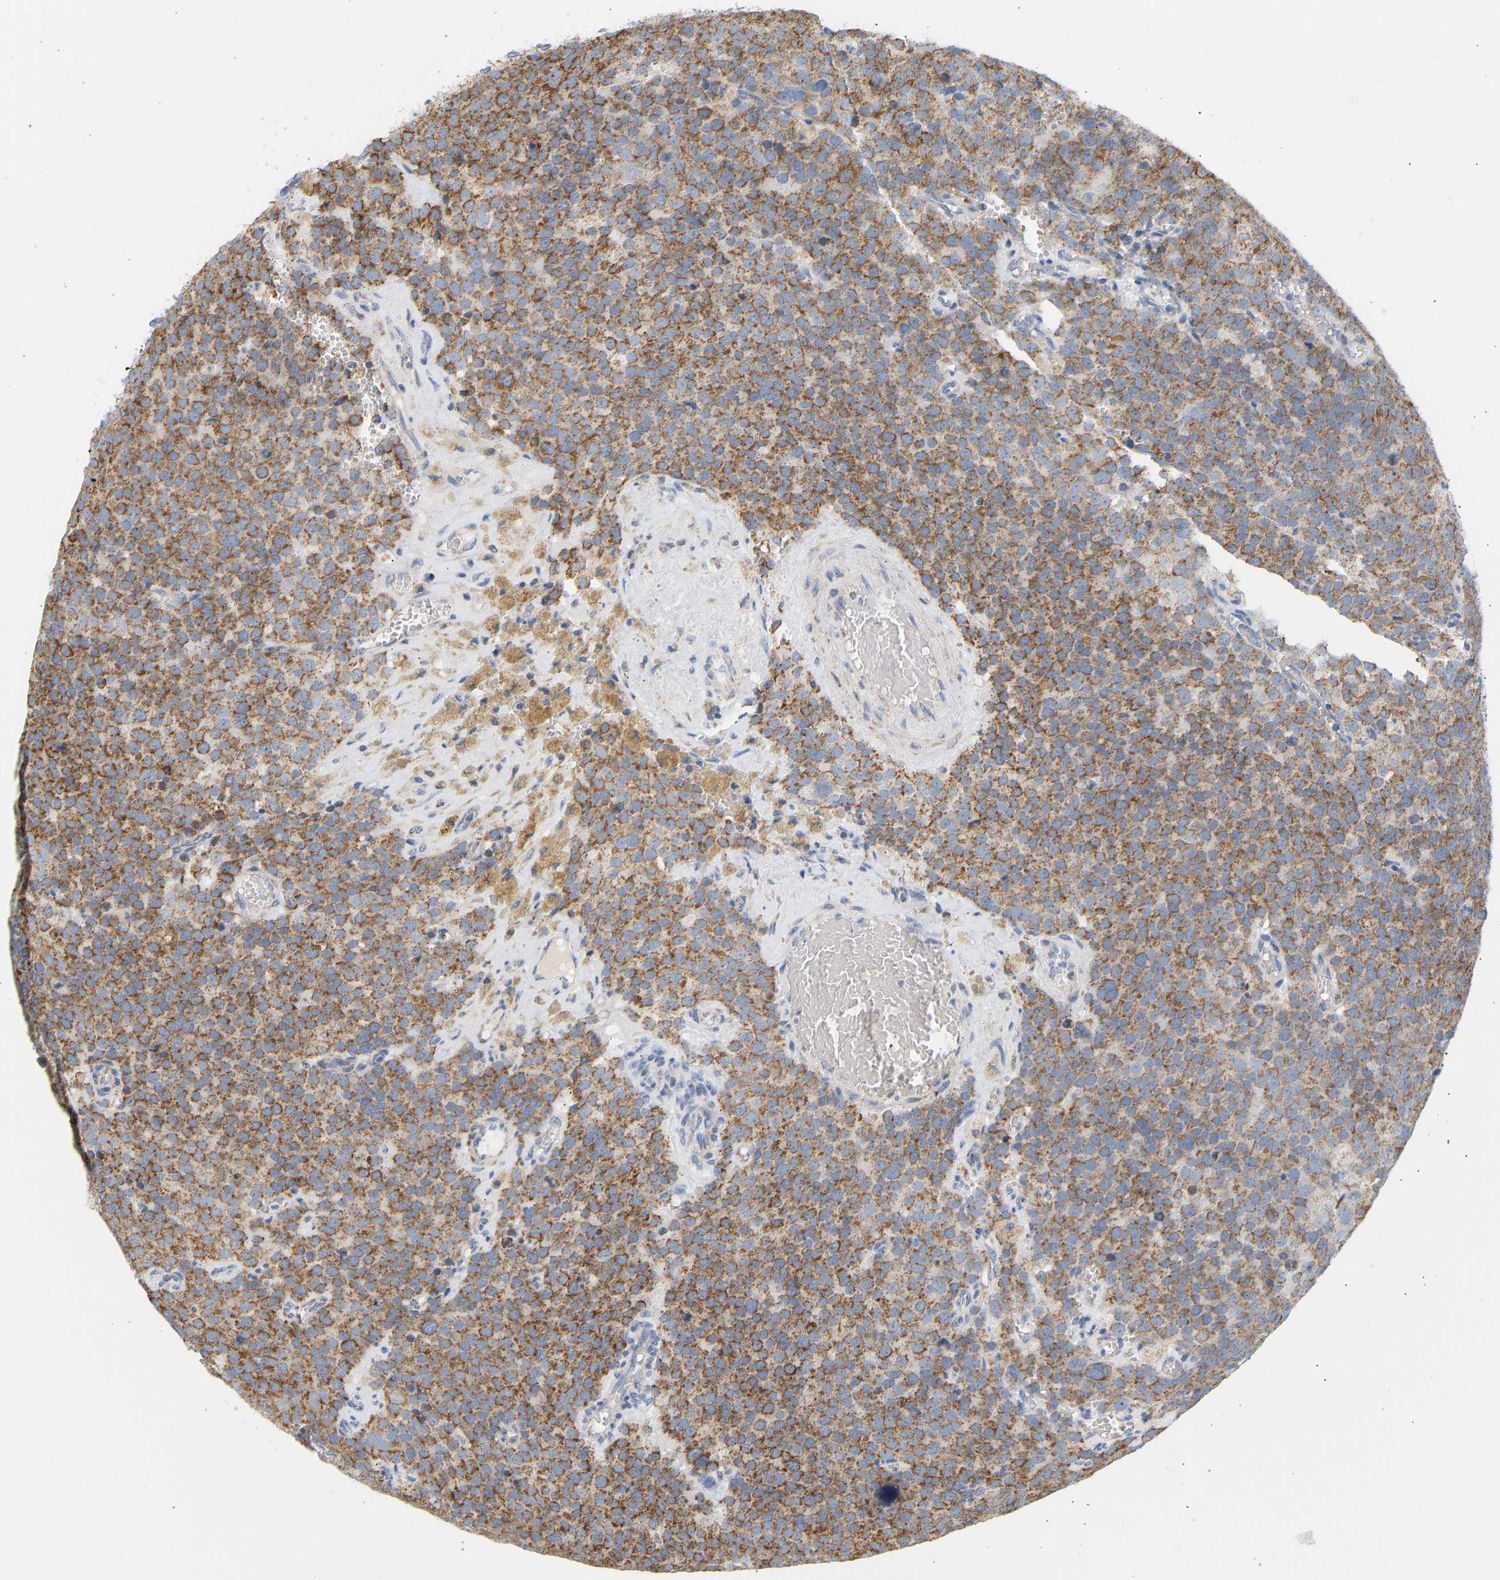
{"staining": {"intensity": "moderate", "quantity": ">75%", "location": "cytoplasmic/membranous"}, "tissue": "testis cancer", "cell_type": "Tumor cells", "image_type": "cancer", "snomed": [{"axis": "morphology", "description": "Normal tissue, NOS"}, {"axis": "morphology", "description": "Seminoma, NOS"}, {"axis": "topography", "description": "Testis"}], "caption": "Protein expression analysis of human testis seminoma reveals moderate cytoplasmic/membranous staining in approximately >75% of tumor cells.", "gene": "GRPEL2", "patient": {"sex": "male", "age": 71}}